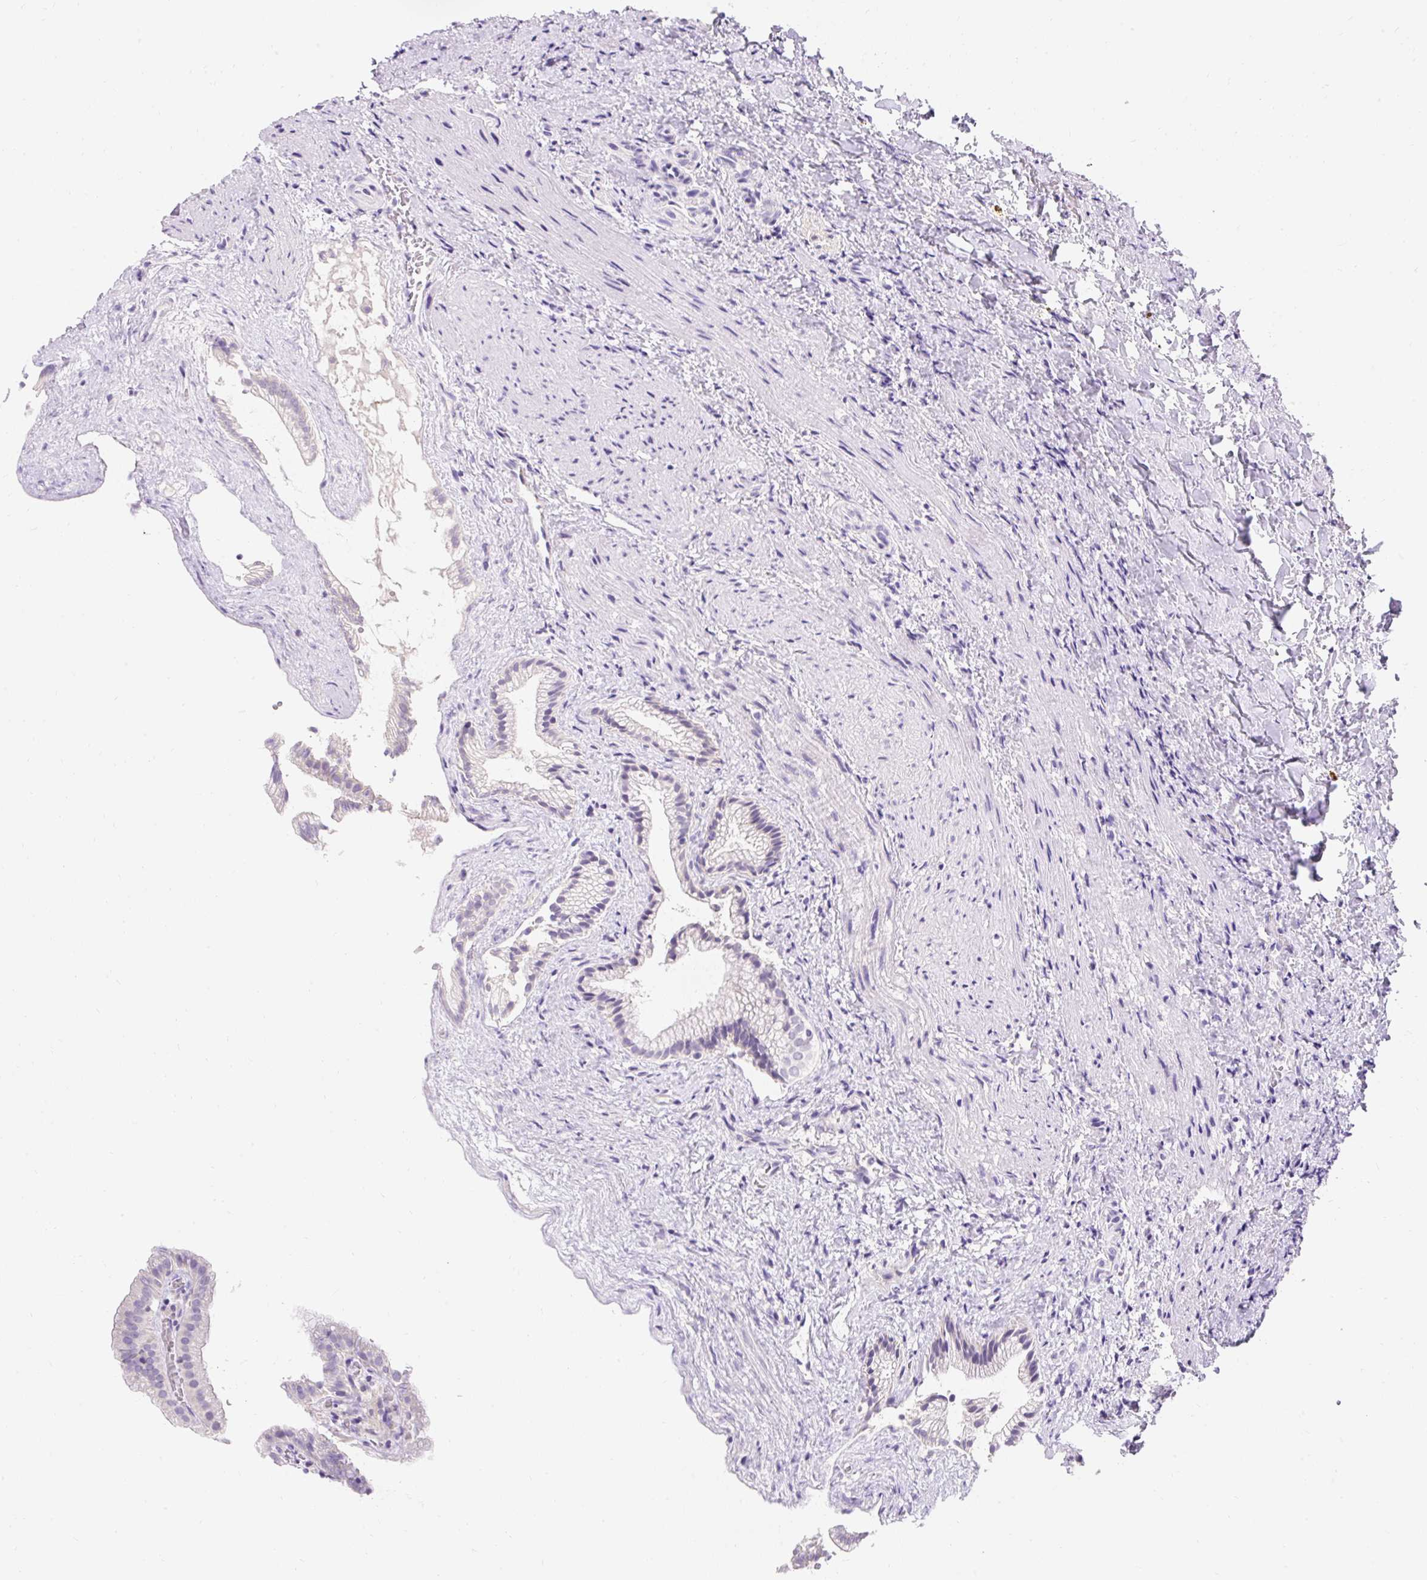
{"staining": {"intensity": "negative", "quantity": "none", "location": "none"}, "tissue": "gallbladder", "cell_type": "Glandular cells", "image_type": "normal", "snomed": [{"axis": "morphology", "description": "Normal tissue, NOS"}, {"axis": "morphology", "description": "Inflammation, NOS"}, {"axis": "topography", "description": "Gallbladder"}], "caption": "Photomicrograph shows no protein expression in glandular cells of unremarkable gallbladder. (DAB immunohistochemistry with hematoxylin counter stain).", "gene": "TMEM150C", "patient": {"sex": "male", "age": 51}}